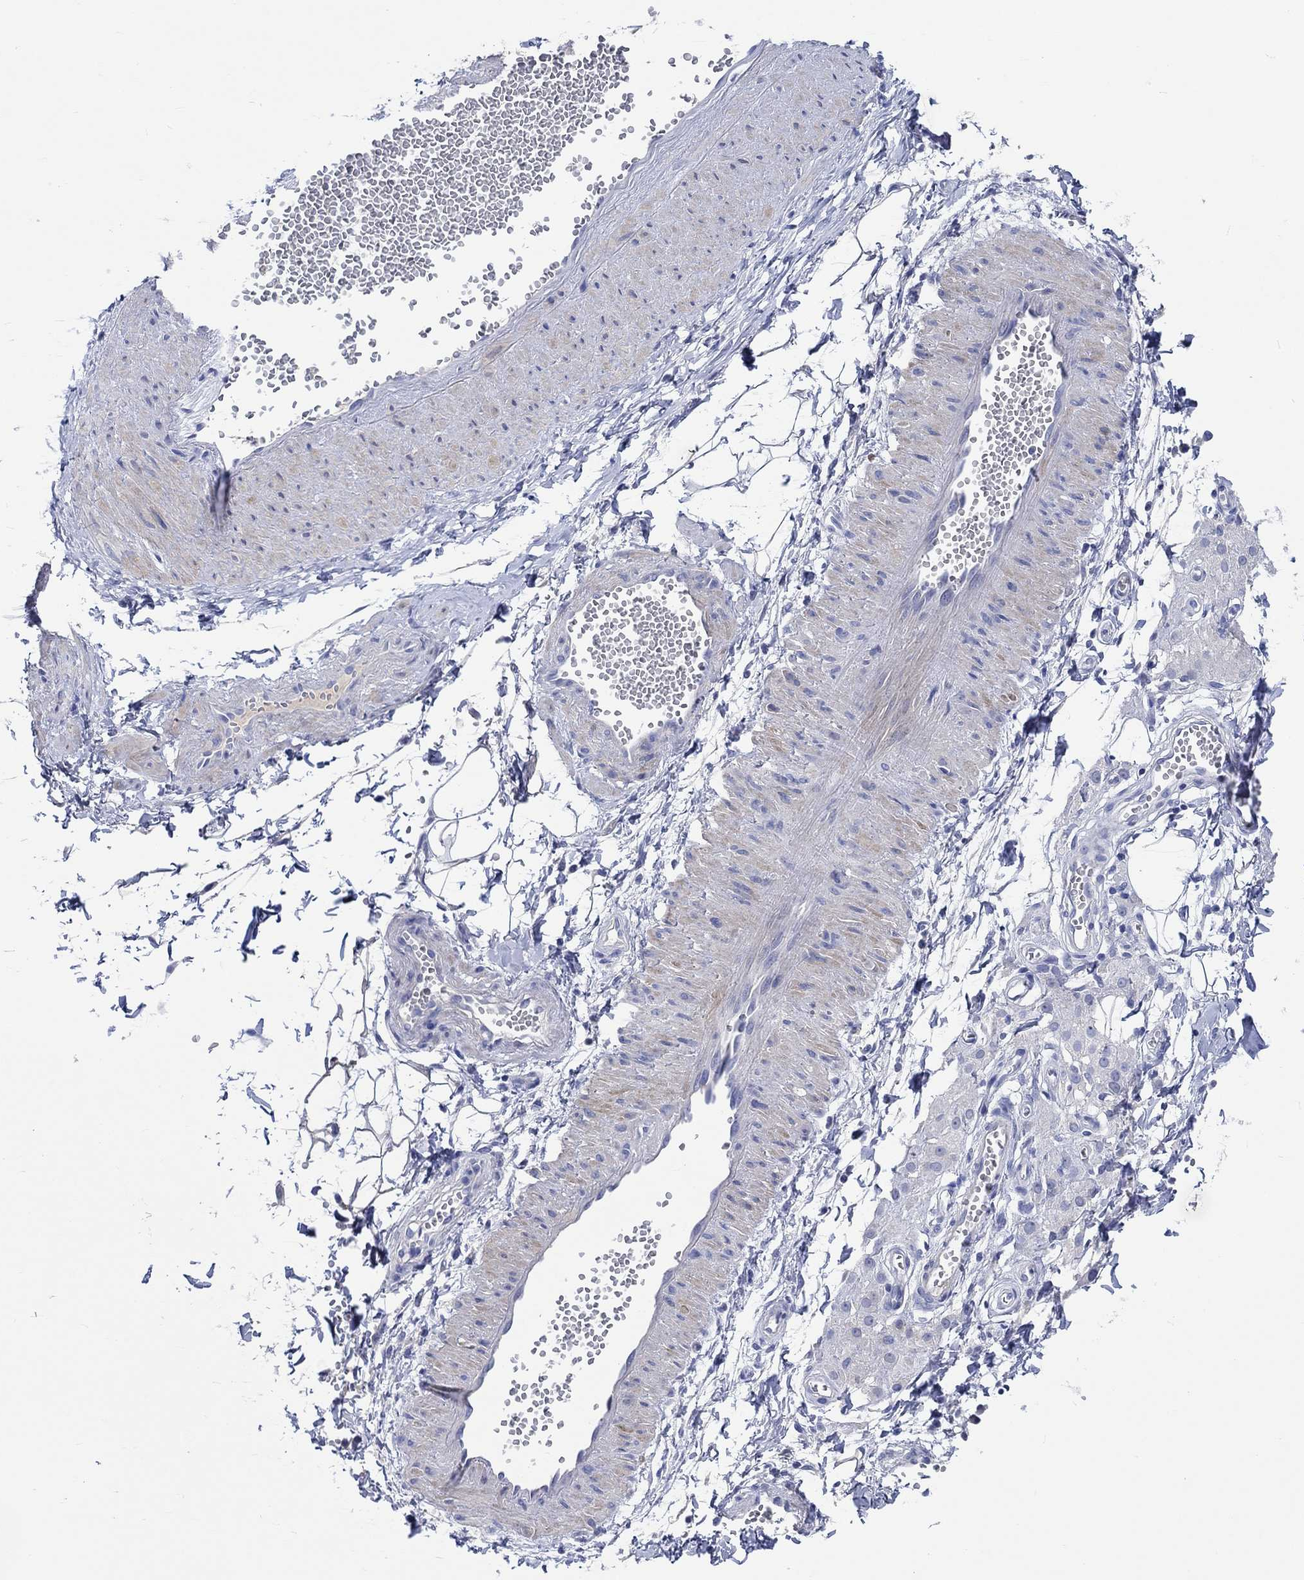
{"staining": {"intensity": "negative", "quantity": "none", "location": "none"}, "tissue": "adipose tissue", "cell_type": "Adipocytes", "image_type": "normal", "snomed": [{"axis": "morphology", "description": "Normal tissue, NOS"}, {"axis": "topography", "description": "Smooth muscle"}, {"axis": "topography", "description": "Peripheral nerve tissue"}], "caption": "IHC image of normal adipose tissue stained for a protein (brown), which exhibits no positivity in adipocytes.", "gene": "SHISA4", "patient": {"sex": "male", "age": 22}}